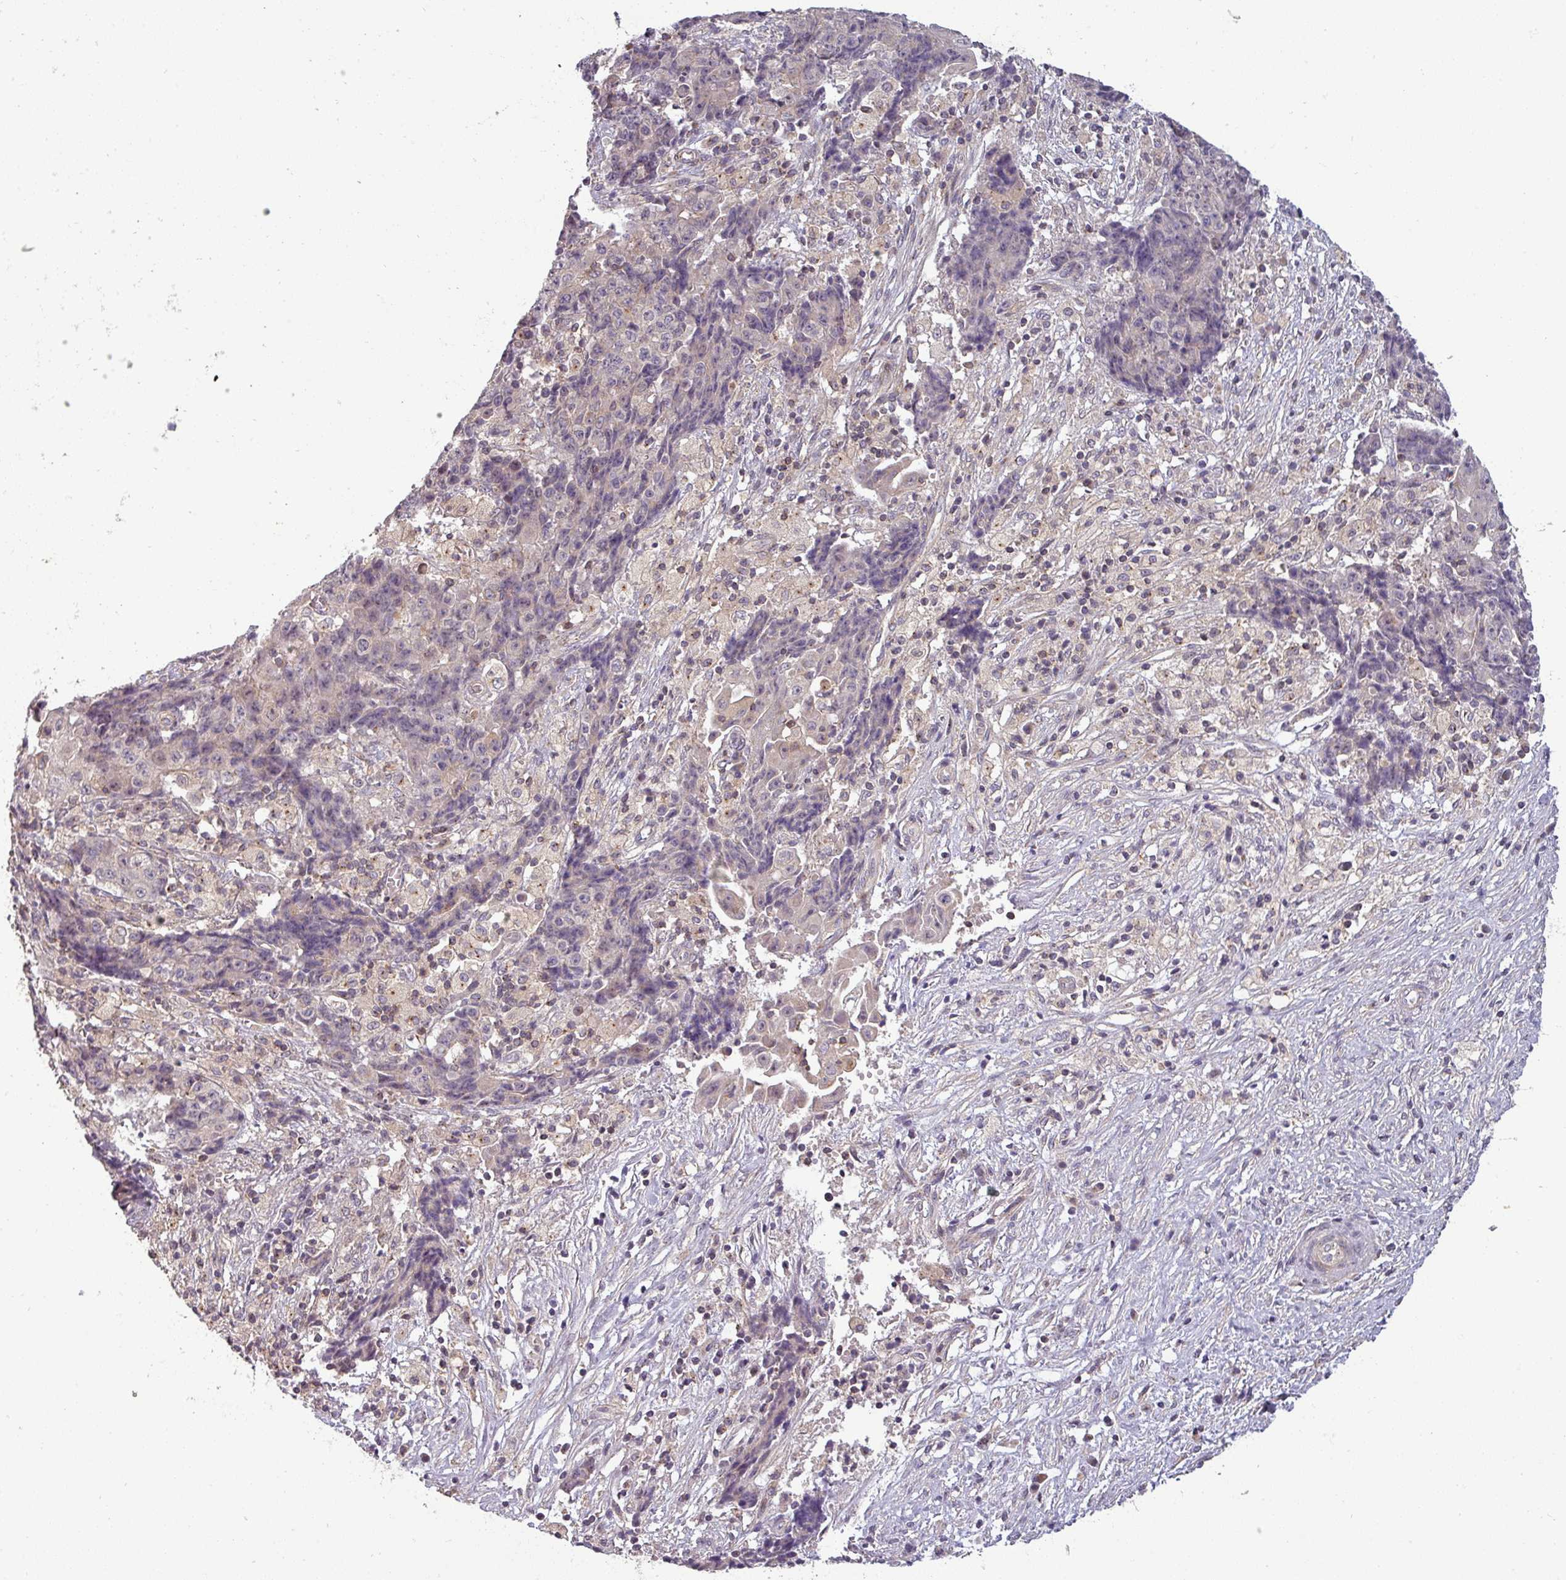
{"staining": {"intensity": "negative", "quantity": "none", "location": "none"}, "tissue": "ovarian cancer", "cell_type": "Tumor cells", "image_type": "cancer", "snomed": [{"axis": "morphology", "description": "Carcinoma, endometroid"}, {"axis": "topography", "description": "Ovary"}], "caption": "An immunohistochemistry (IHC) photomicrograph of ovarian cancer (endometroid carcinoma) is shown. There is no staining in tumor cells of ovarian cancer (endometroid carcinoma).", "gene": "NIN", "patient": {"sex": "female", "age": 42}}